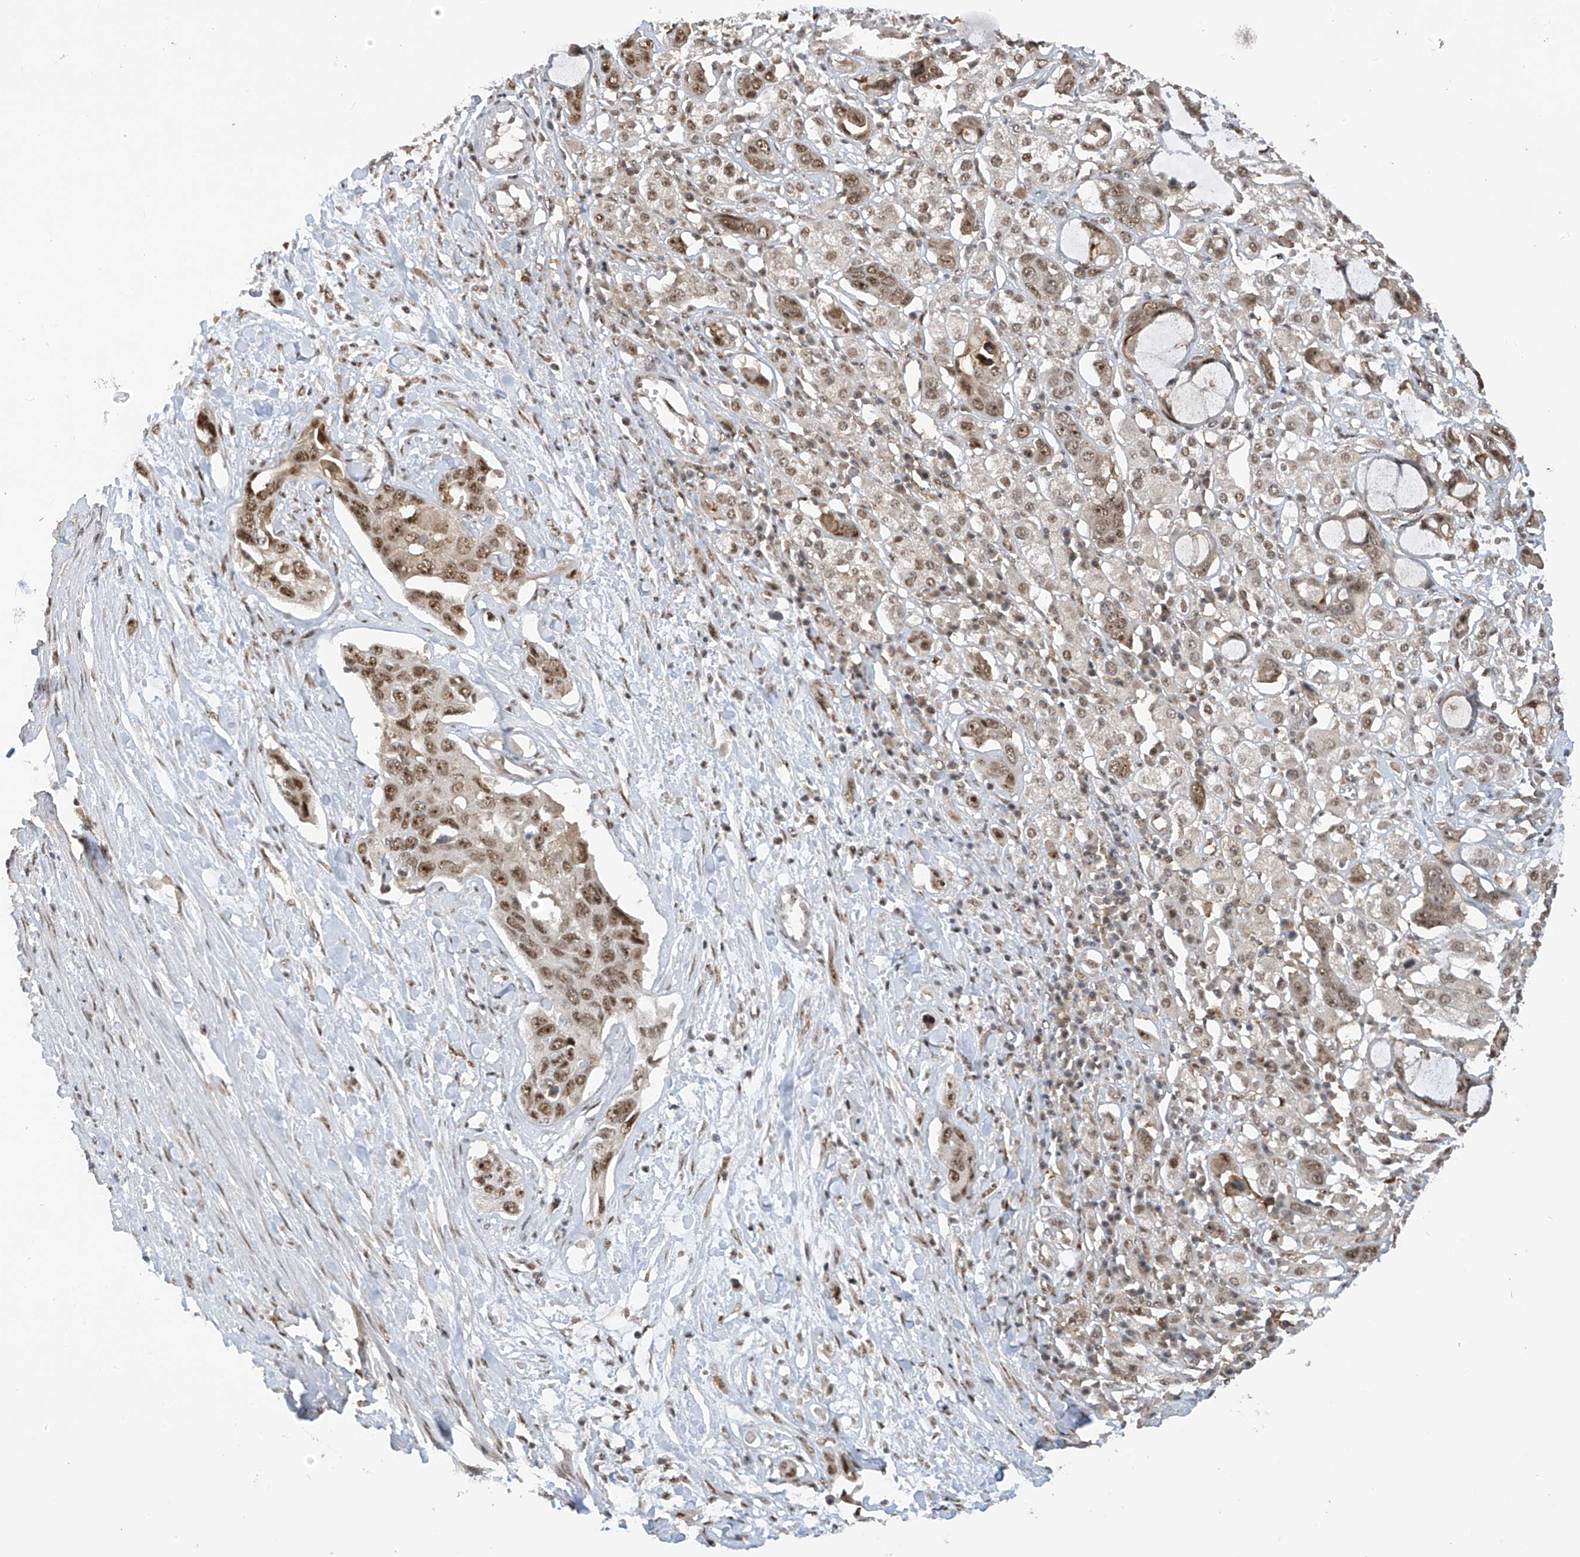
{"staining": {"intensity": "moderate", "quantity": ">75%", "location": "nuclear"}, "tissue": "pancreatic cancer", "cell_type": "Tumor cells", "image_type": "cancer", "snomed": [{"axis": "morphology", "description": "Adenocarcinoma, NOS"}, {"axis": "topography", "description": "Pancreas"}], "caption": "Immunohistochemistry (IHC) histopathology image of adenocarcinoma (pancreatic) stained for a protein (brown), which exhibits medium levels of moderate nuclear positivity in about >75% of tumor cells.", "gene": "C1orf131", "patient": {"sex": "female", "age": 60}}